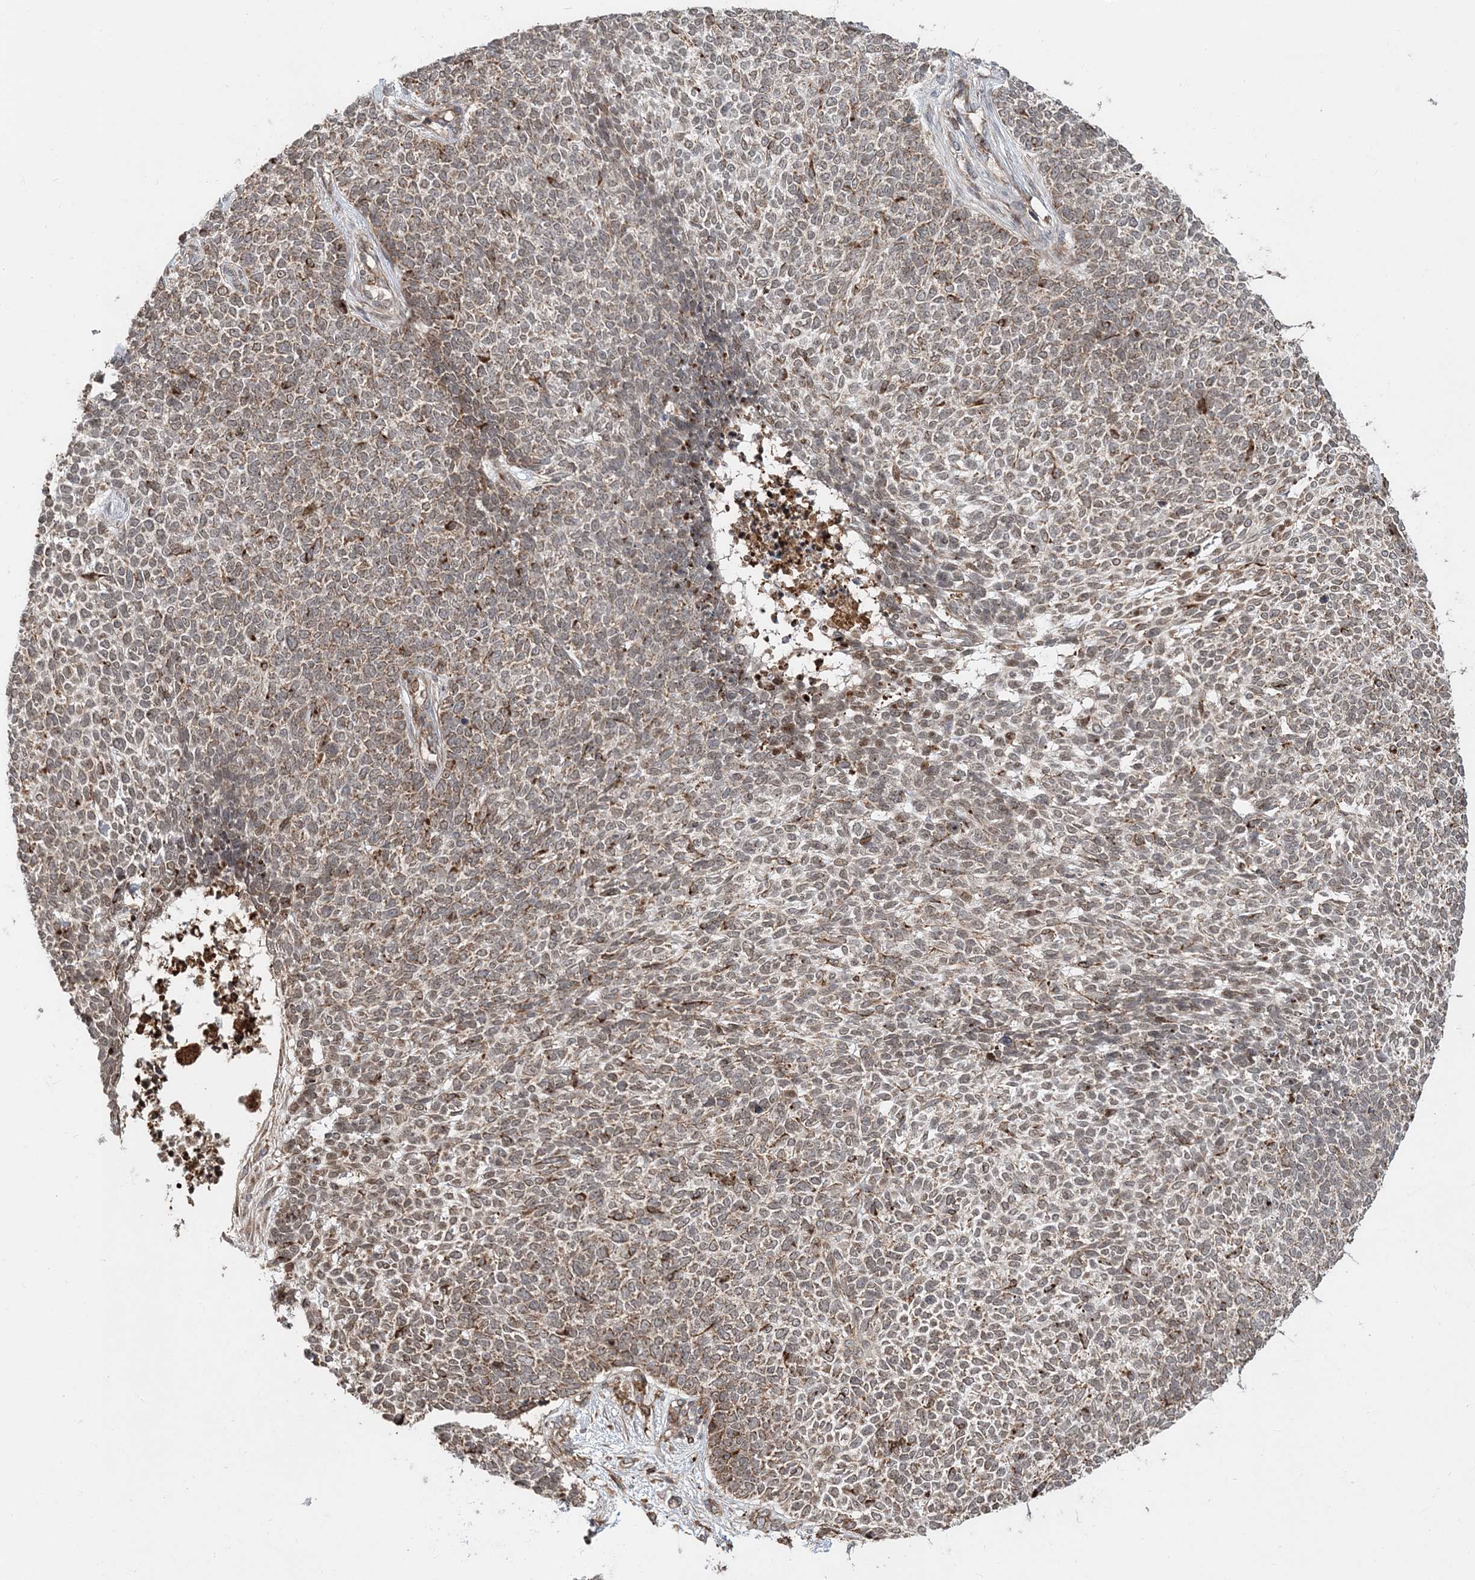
{"staining": {"intensity": "moderate", "quantity": ">75%", "location": "cytoplasmic/membranous"}, "tissue": "skin cancer", "cell_type": "Tumor cells", "image_type": "cancer", "snomed": [{"axis": "morphology", "description": "Basal cell carcinoma"}, {"axis": "topography", "description": "Skin"}], "caption": "Brown immunohistochemical staining in skin cancer (basal cell carcinoma) exhibits moderate cytoplasmic/membranous expression in approximately >75% of tumor cells.", "gene": "LRPPRC", "patient": {"sex": "female", "age": 84}}